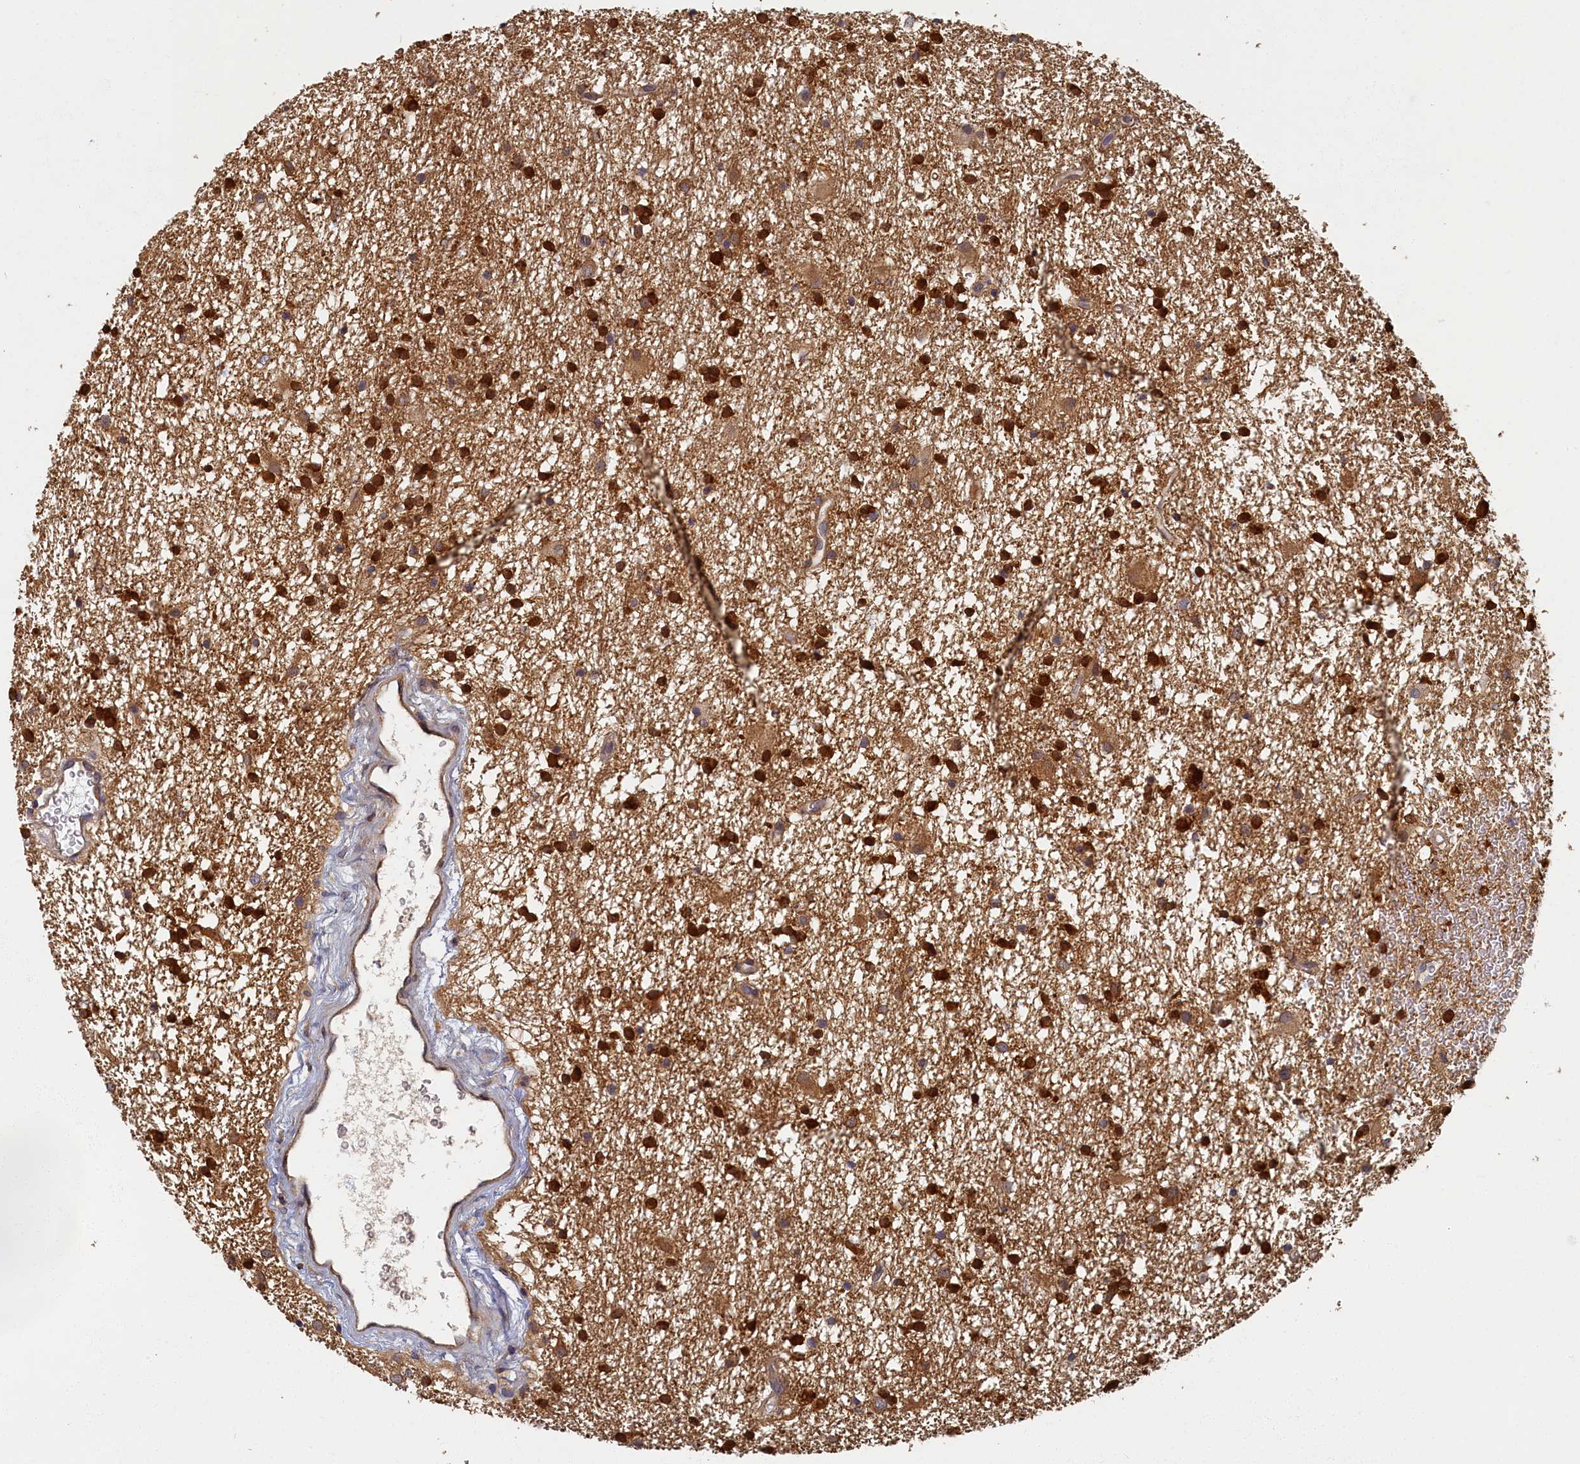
{"staining": {"intensity": "strong", "quantity": ">75%", "location": "cytoplasmic/membranous"}, "tissue": "glioma", "cell_type": "Tumor cells", "image_type": "cancer", "snomed": [{"axis": "morphology", "description": "Glioma, malignant, High grade"}, {"axis": "topography", "description": "Brain"}], "caption": "Immunohistochemical staining of glioma displays high levels of strong cytoplasmic/membranous positivity in approximately >75% of tumor cells.", "gene": "TBCB", "patient": {"sex": "male", "age": 77}}